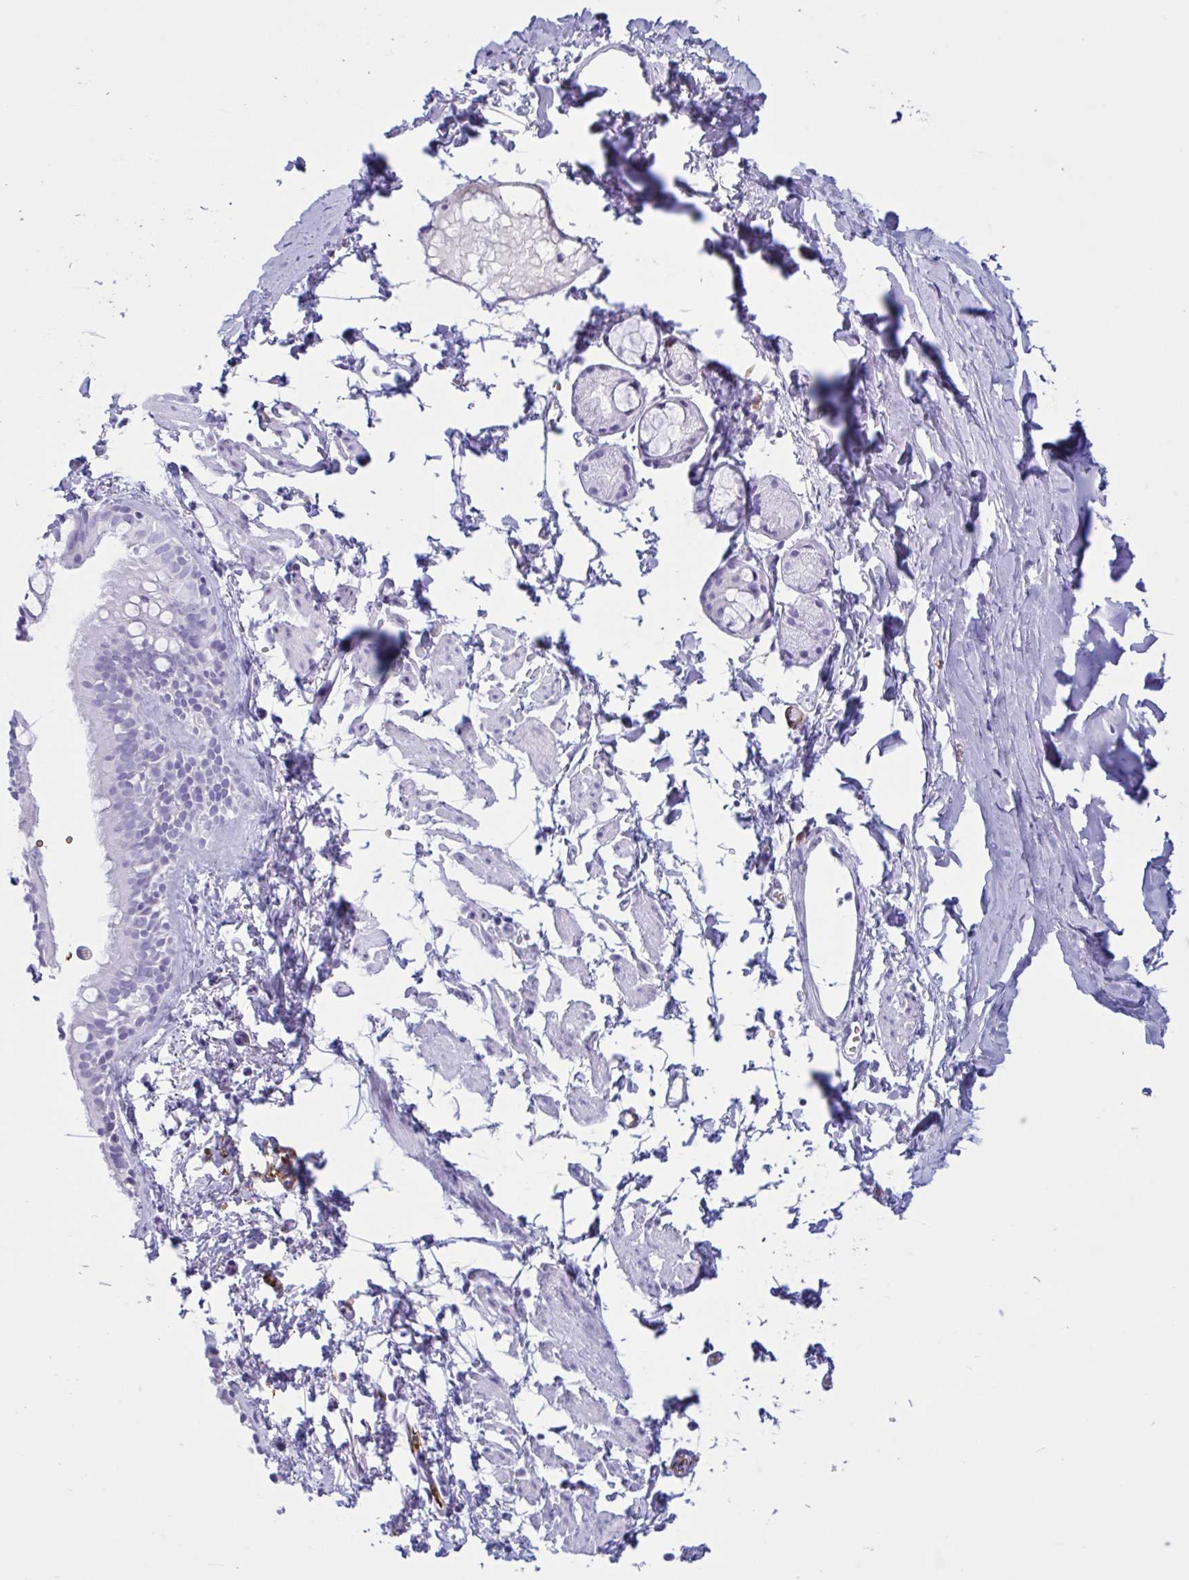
{"staining": {"intensity": "negative", "quantity": "none", "location": "none"}, "tissue": "bronchus", "cell_type": "Respiratory epithelial cells", "image_type": "normal", "snomed": [{"axis": "morphology", "description": "Normal tissue, NOS"}, {"axis": "topography", "description": "Cartilage tissue"}, {"axis": "topography", "description": "Bronchus"}], "caption": "Immunohistochemistry (IHC) micrograph of unremarkable bronchus stained for a protein (brown), which exhibits no staining in respiratory epithelial cells.", "gene": "SLC2A1", "patient": {"sex": "female", "age": 59}}